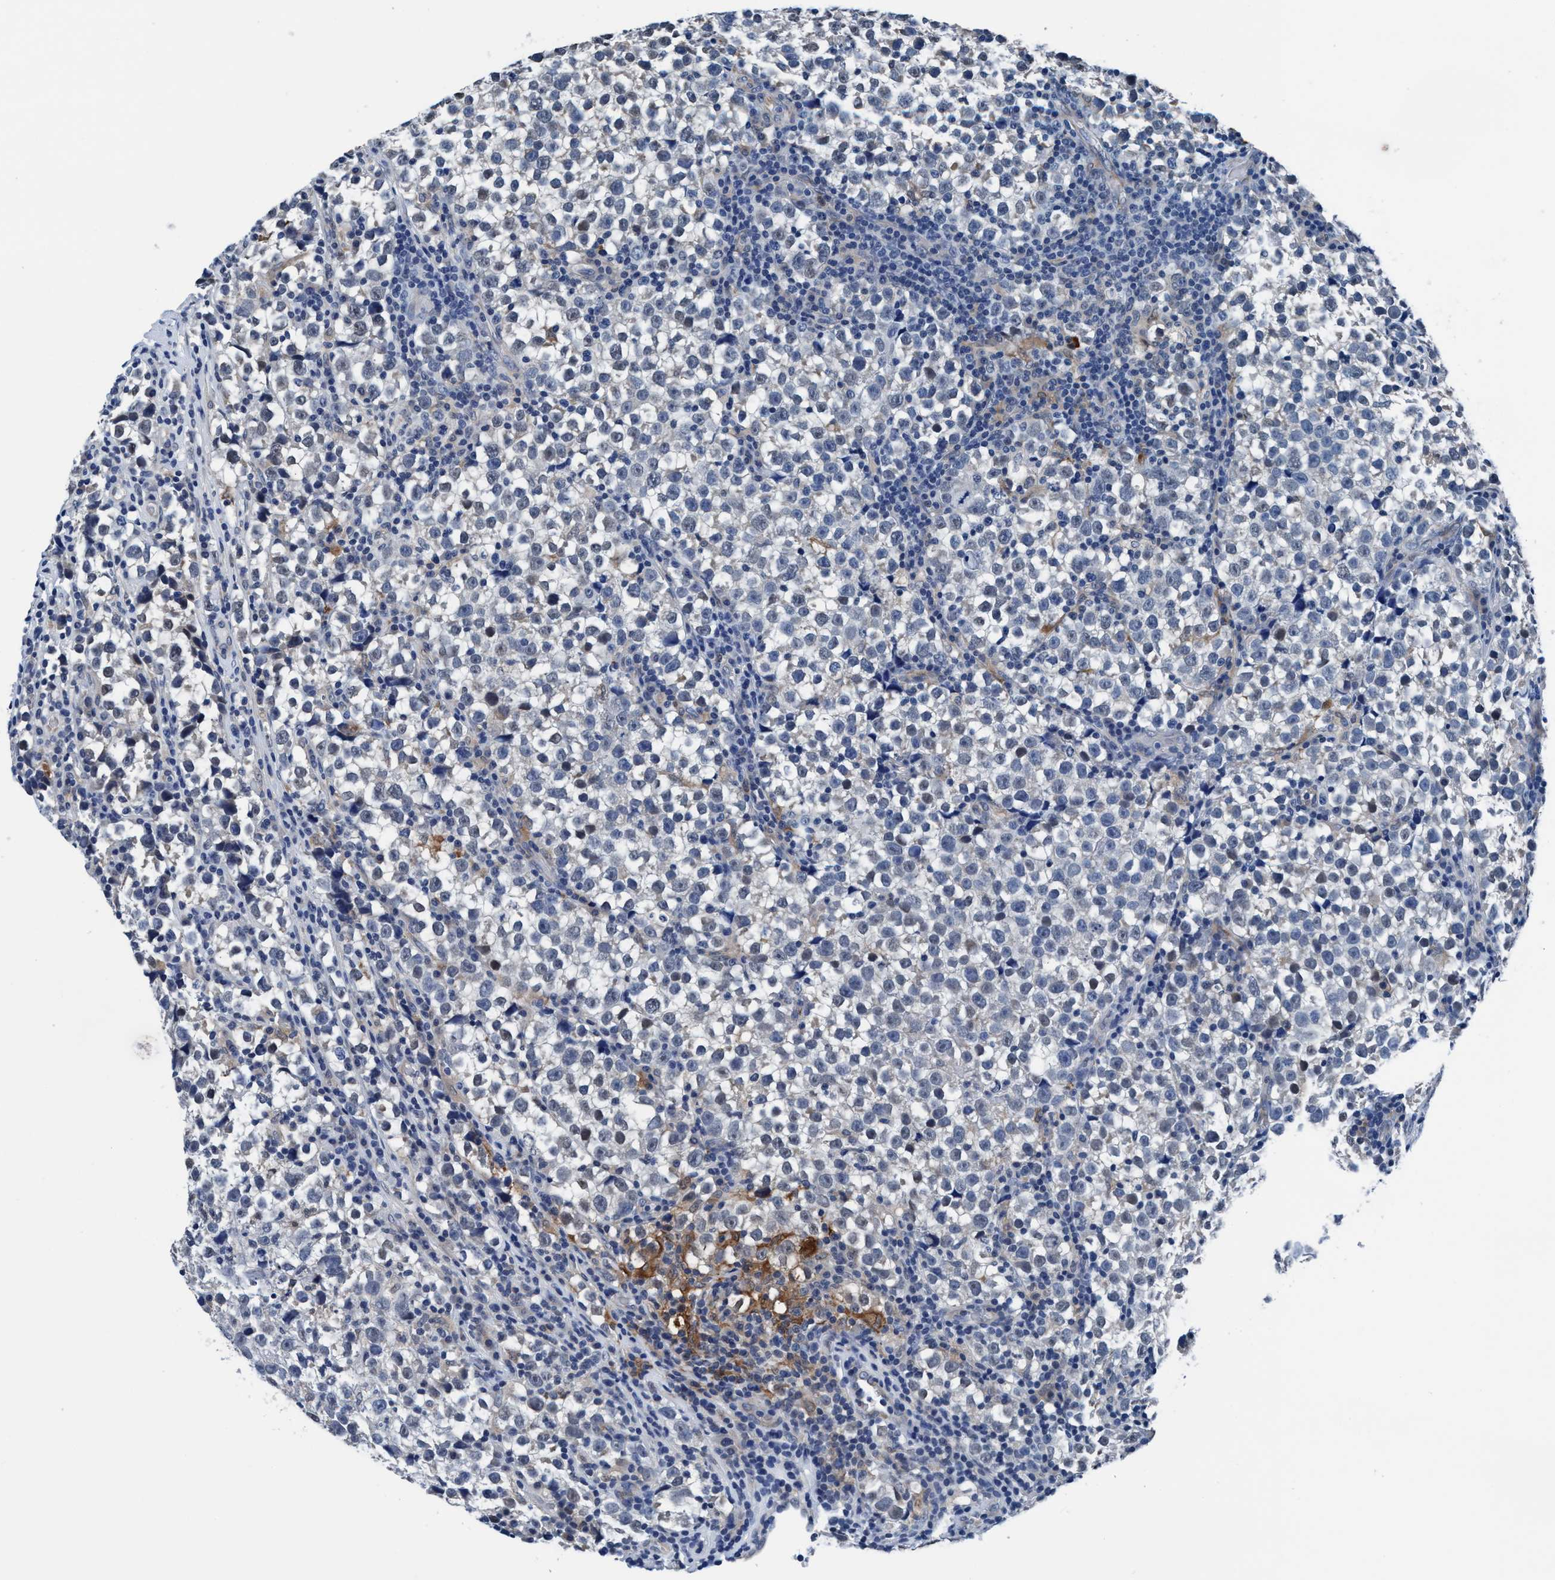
{"staining": {"intensity": "negative", "quantity": "none", "location": "none"}, "tissue": "testis cancer", "cell_type": "Tumor cells", "image_type": "cancer", "snomed": [{"axis": "morphology", "description": "Normal tissue, NOS"}, {"axis": "morphology", "description": "Seminoma, NOS"}, {"axis": "topography", "description": "Testis"}], "caption": "Immunohistochemistry image of neoplastic tissue: human seminoma (testis) stained with DAB (3,3'-diaminobenzidine) reveals no significant protein expression in tumor cells.", "gene": "TMEM94", "patient": {"sex": "male", "age": 43}}